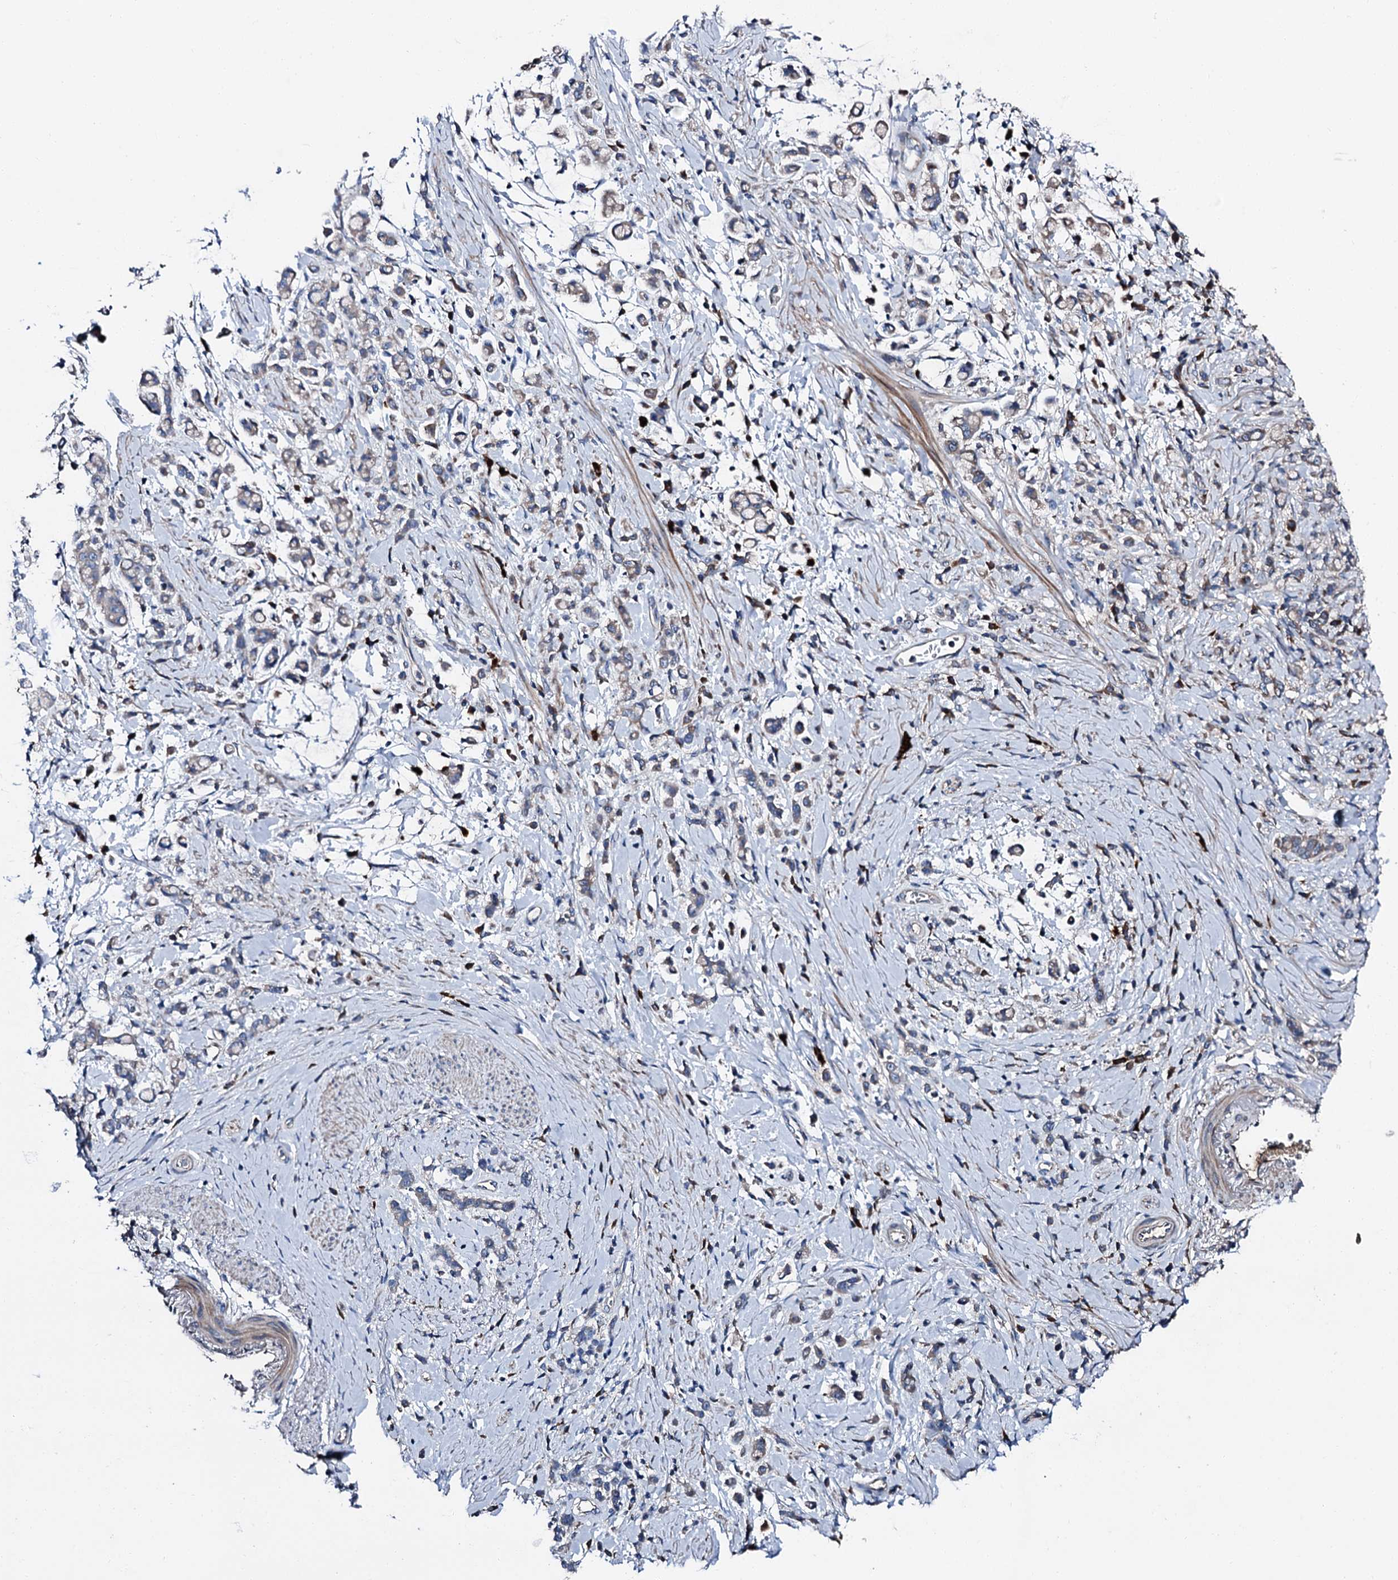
{"staining": {"intensity": "weak", "quantity": "<25%", "location": "cytoplasmic/membranous"}, "tissue": "stomach cancer", "cell_type": "Tumor cells", "image_type": "cancer", "snomed": [{"axis": "morphology", "description": "Adenocarcinoma, NOS"}, {"axis": "topography", "description": "Stomach"}], "caption": "Immunohistochemistry (IHC) image of human adenocarcinoma (stomach) stained for a protein (brown), which displays no positivity in tumor cells. (Immunohistochemistry (IHC), brightfield microscopy, high magnification).", "gene": "SLC22A25", "patient": {"sex": "female", "age": 60}}